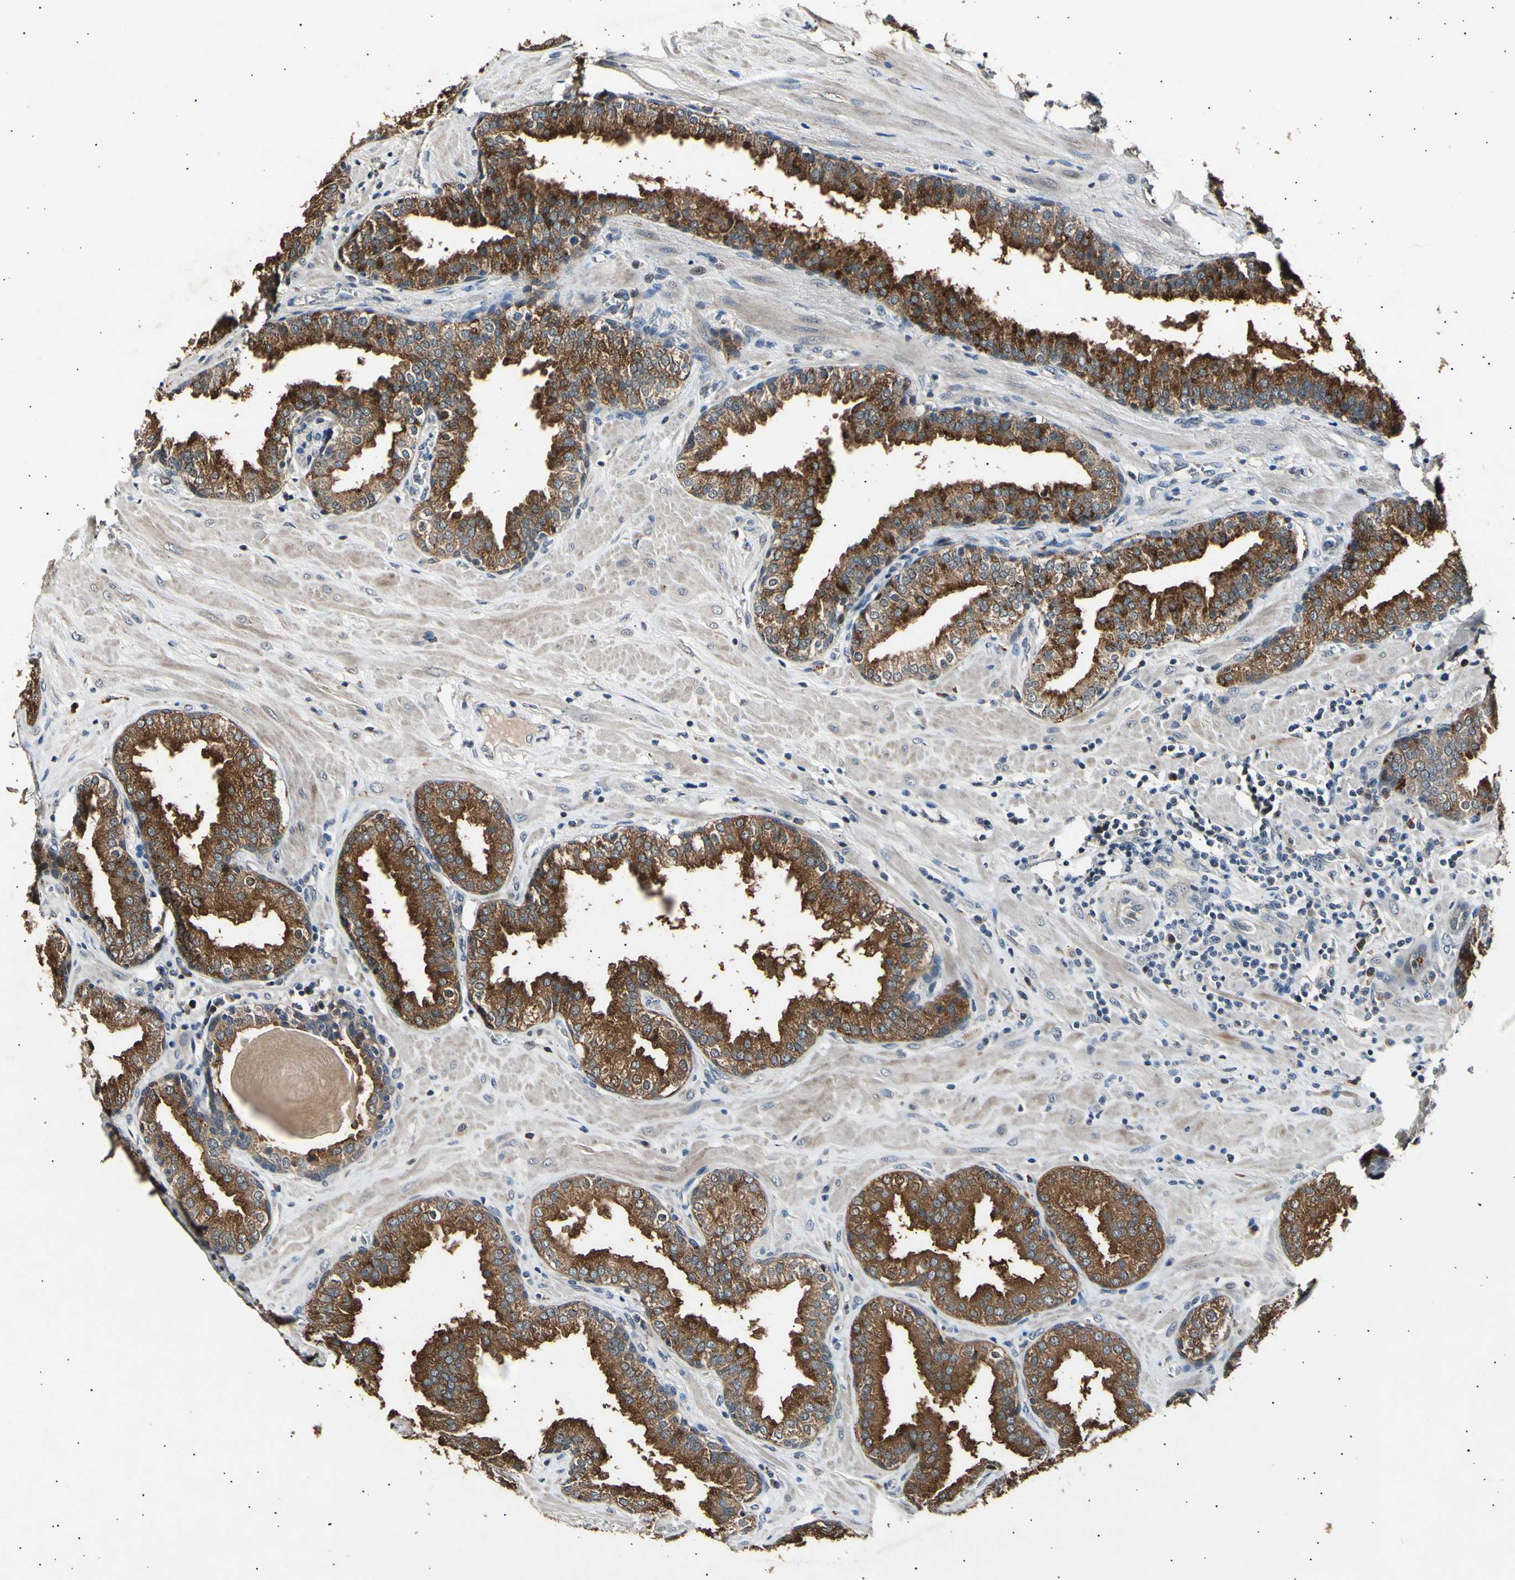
{"staining": {"intensity": "strong", "quantity": ">75%", "location": "cytoplasmic/membranous"}, "tissue": "prostate", "cell_type": "Glandular cells", "image_type": "normal", "snomed": [{"axis": "morphology", "description": "Normal tissue, NOS"}, {"axis": "topography", "description": "Prostate"}], "caption": "High-magnification brightfield microscopy of unremarkable prostate stained with DAB (3,3'-diaminobenzidine) (brown) and counterstained with hematoxylin (blue). glandular cells exhibit strong cytoplasmic/membranous staining is present in approximately>75% of cells. (IHC, brightfield microscopy, high magnification).", "gene": "ADCY3", "patient": {"sex": "male", "age": 51}}